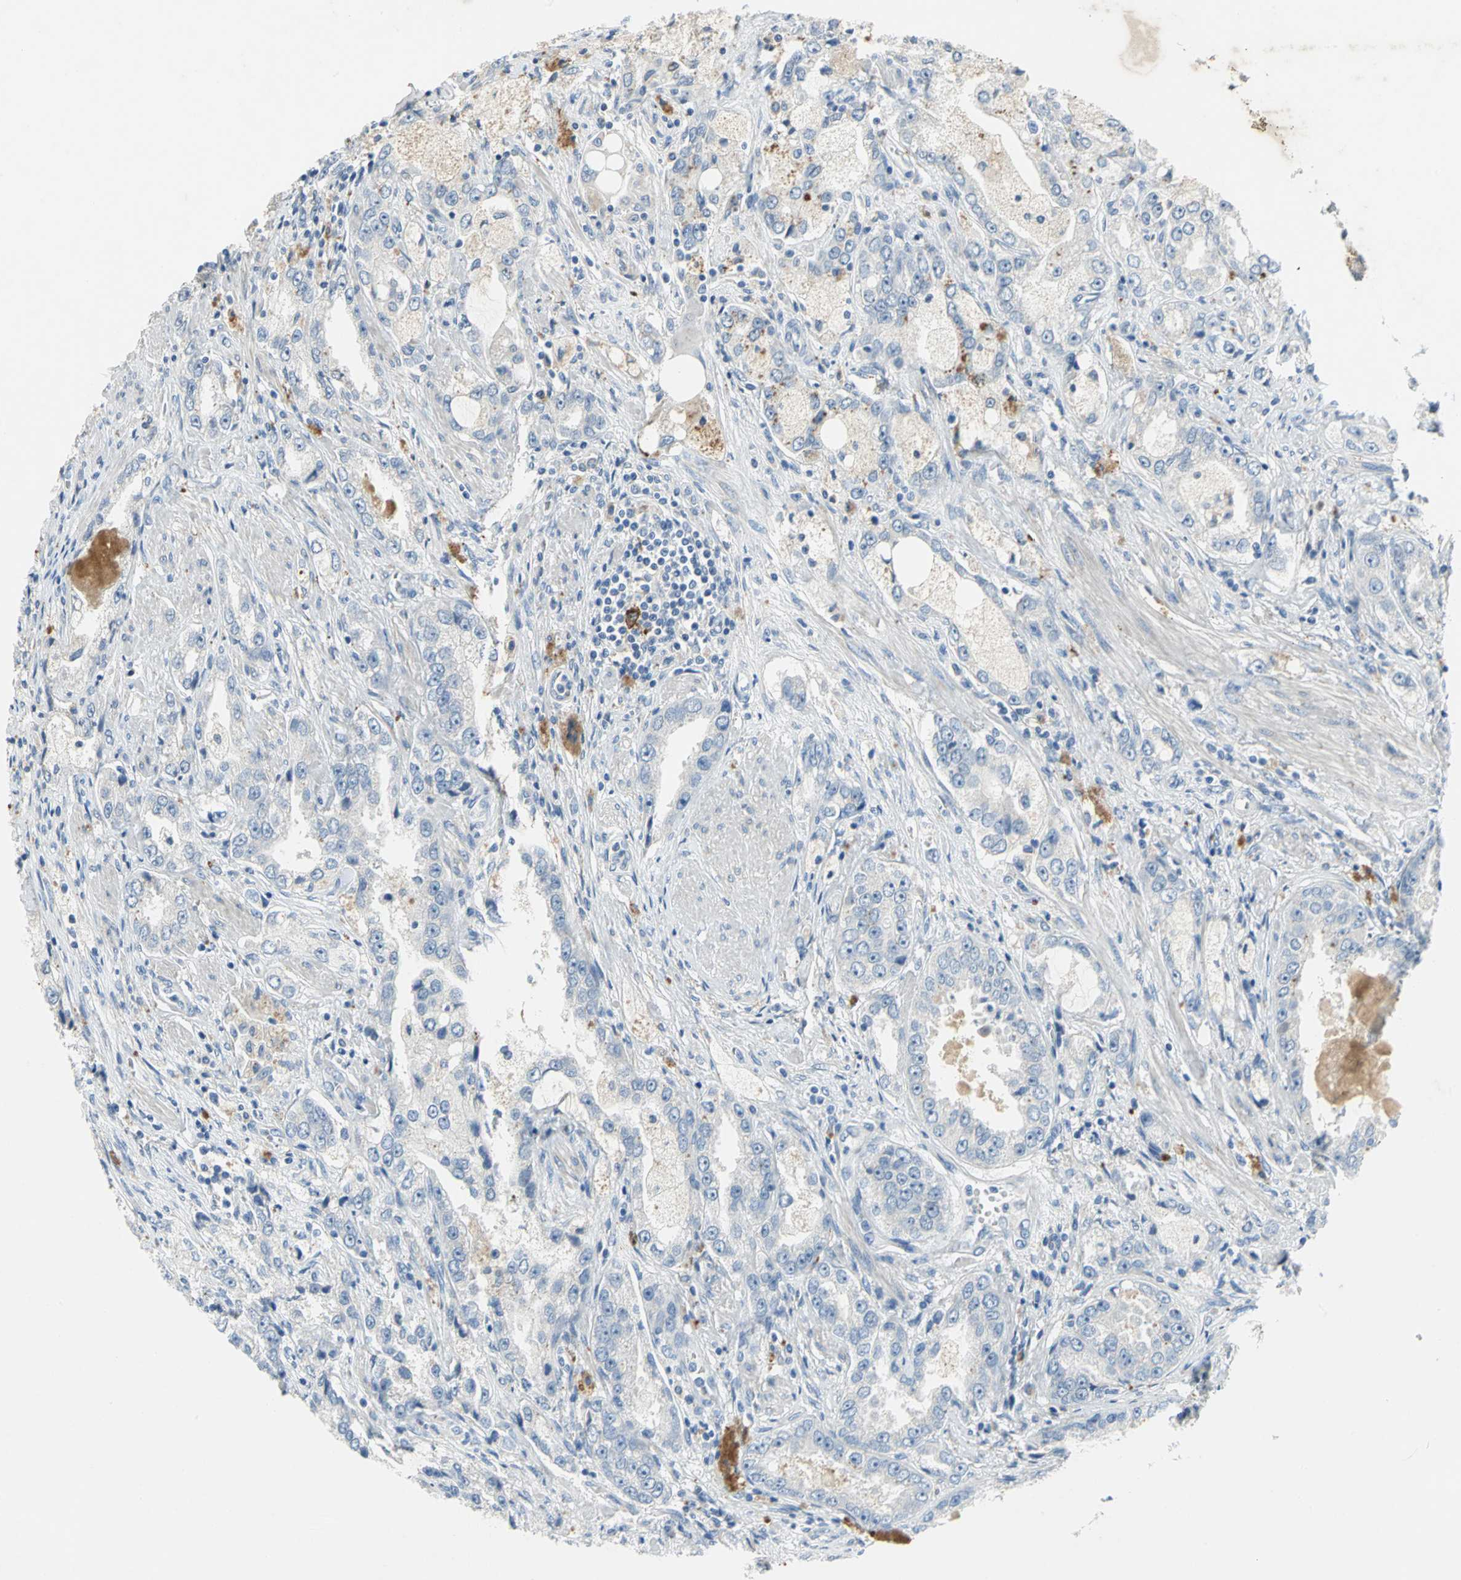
{"staining": {"intensity": "negative", "quantity": "none", "location": "none"}, "tissue": "prostate cancer", "cell_type": "Tumor cells", "image_type": "cancer", "snomed": [{"axis": "morphology", "description": "Adenocarcinoma, High grade"}, {"axis": "topography", "description": "Prostate"}], "caption": "Tumor cells are negative for protein expression in human prostate cancer.", "gene": "PTGDS", "patient": {"sex": "male", "age": 63}}